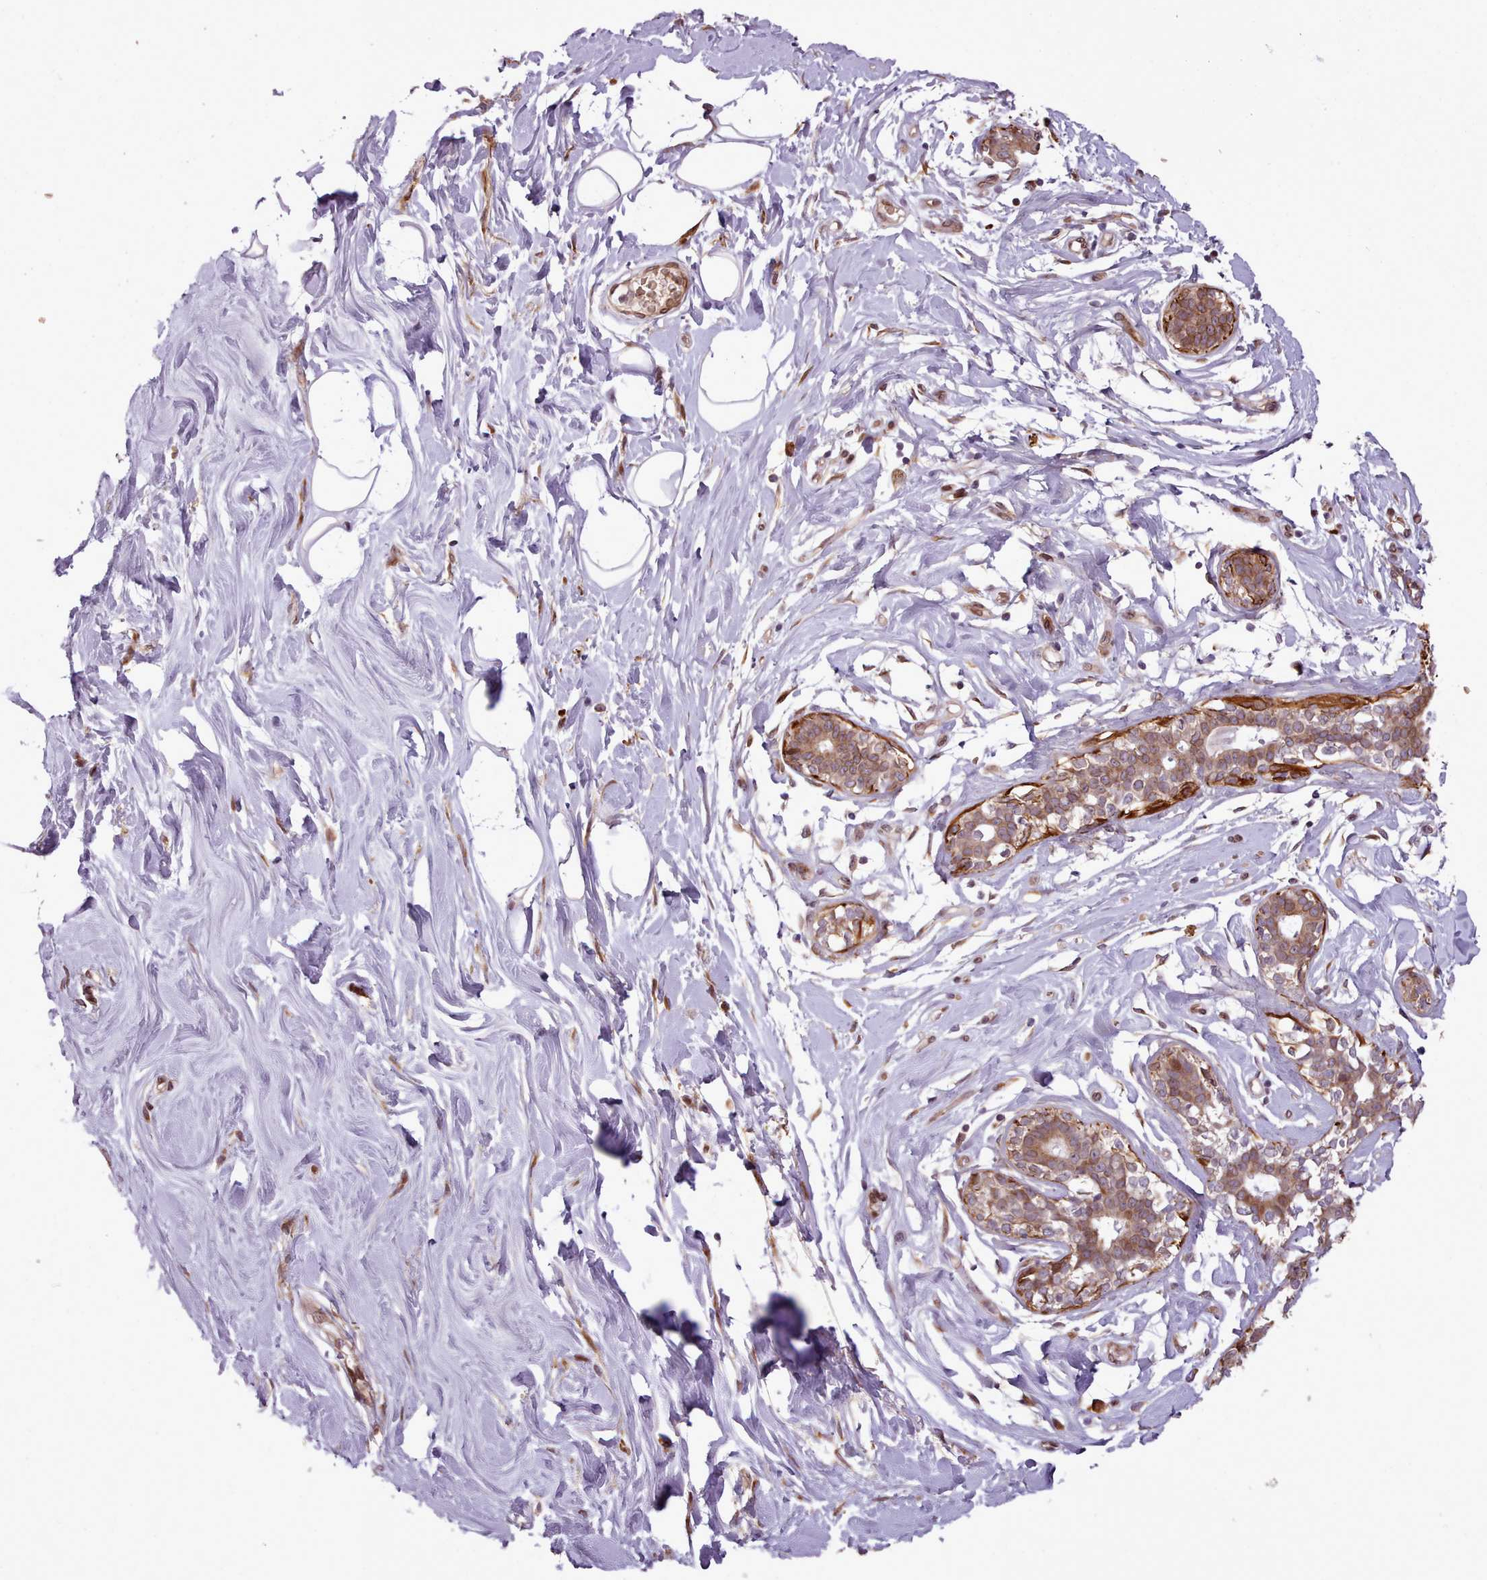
{"staining": {"intensity": "negative", "quantity": "none", "location": "none"}, "tissue": "adipose tissue", "cell_type": "Adipocytes", "image_type": "normal", "snomed": [{"axis": "morphology", "description": "Normal tissue, NOS"}, {"axis": "topography", "description": "Breast"}], "caption": "Human adipose tissue stained for a protein using immunohistochemistry (IHC) exhibits no expression in adipocytes.", "gene": "CABP1", "patient": {"sex": "female", "age": 26}}